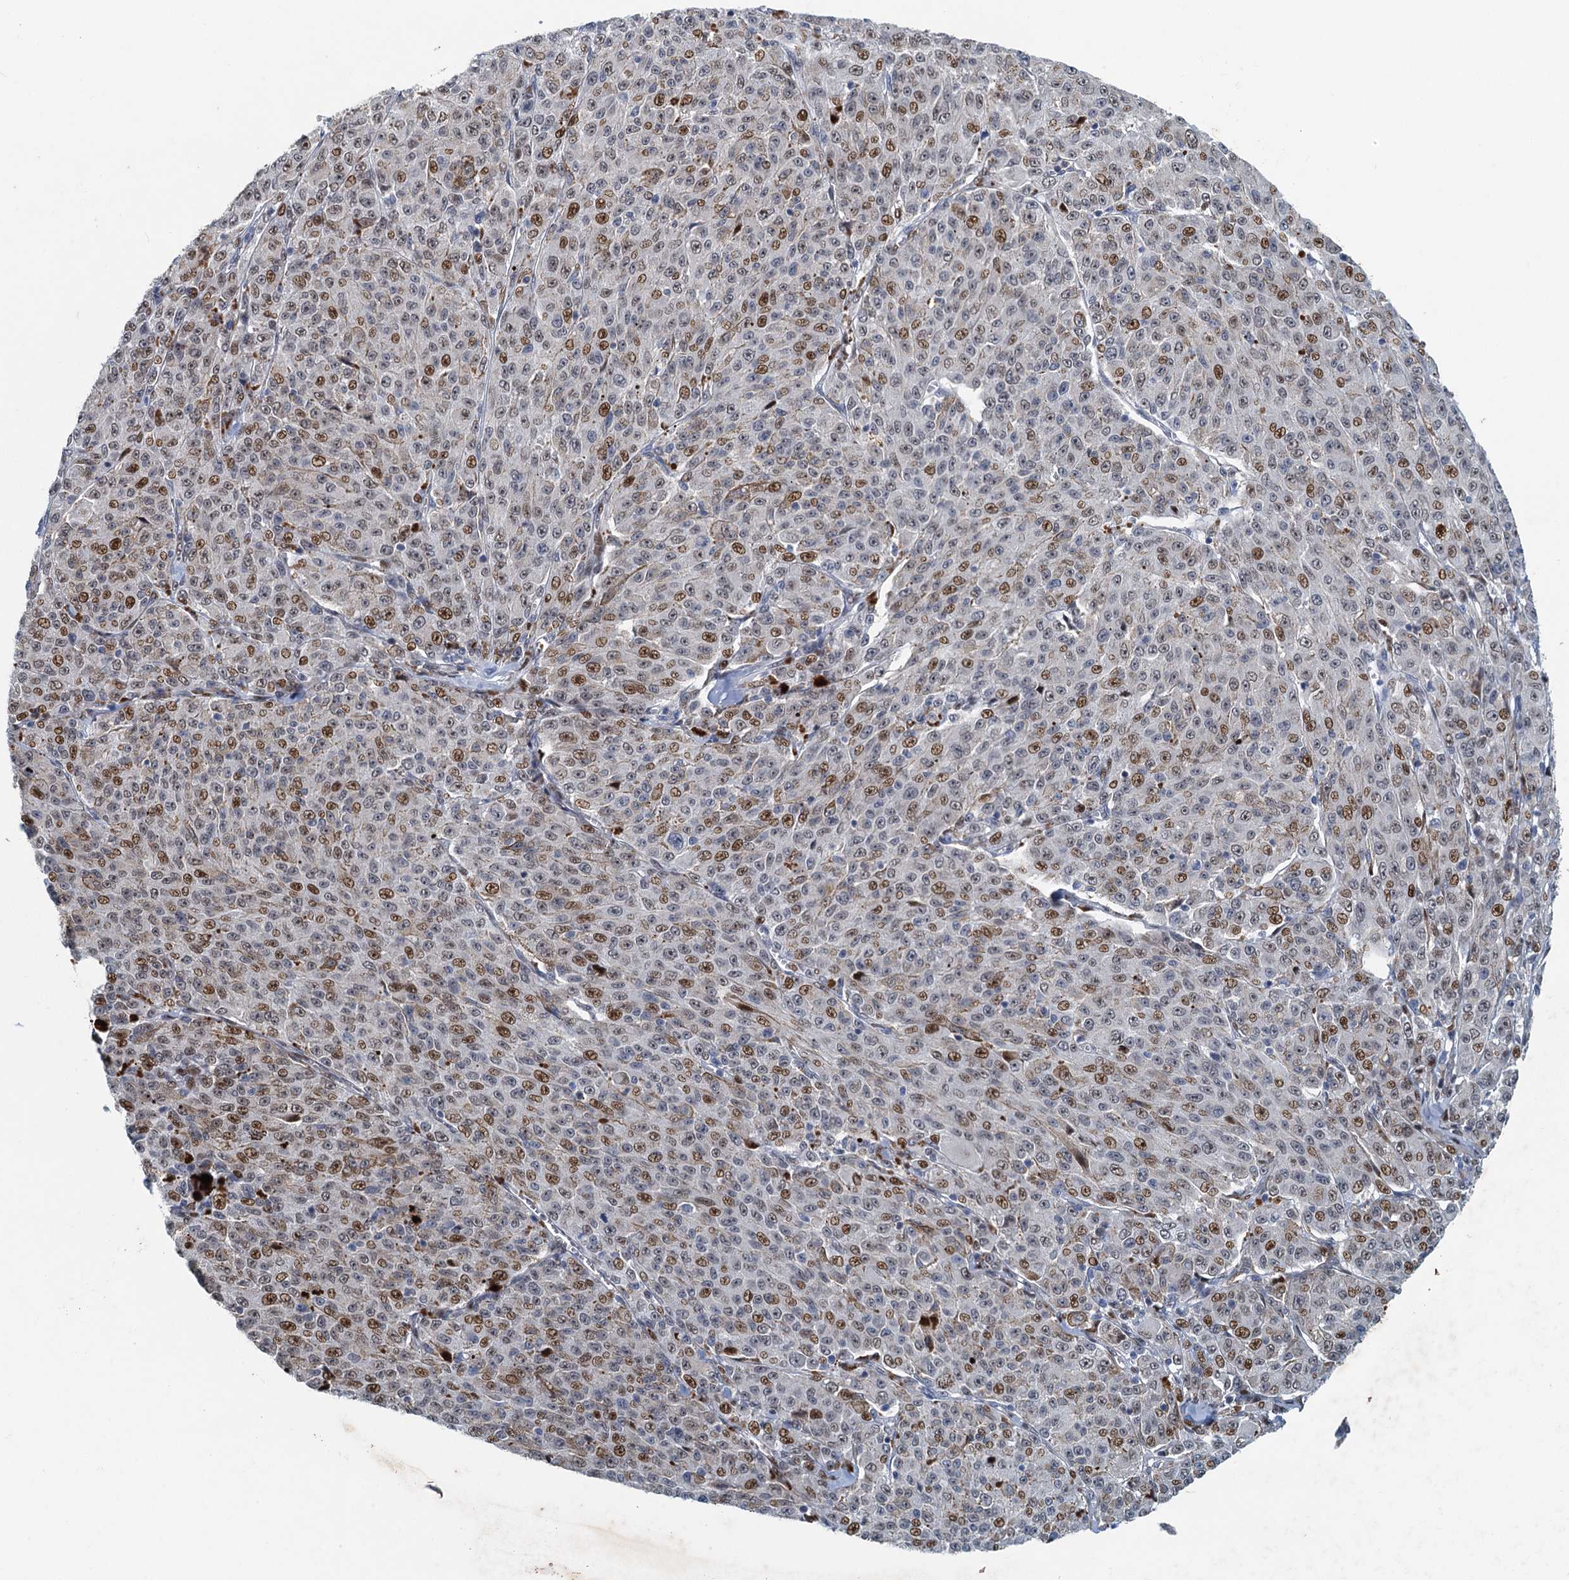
{"staining": {"intensity": "moderate", "quantity": "25%-75%", "location": "nuclear"}, "tissue": "melanoma", "cell_type": "Tumor cells", "image_type": "cancer", "snomed": [{"axis": "morphology", "description": "Malignant melanoma, NOS"}, {"axis": "topography", "description": "Skin"}], "caption": "The histopathology image reveals staining of malignant melanoma, revealing moderate nuclear protein staining (brown color) within tumor cells. (DAB (3,3'-diaminobenzidine) IHC with brightfield microscopy, high magnification).", "gene": "ANKRD13D", "patient": {"sex": "female", "age": 52}}